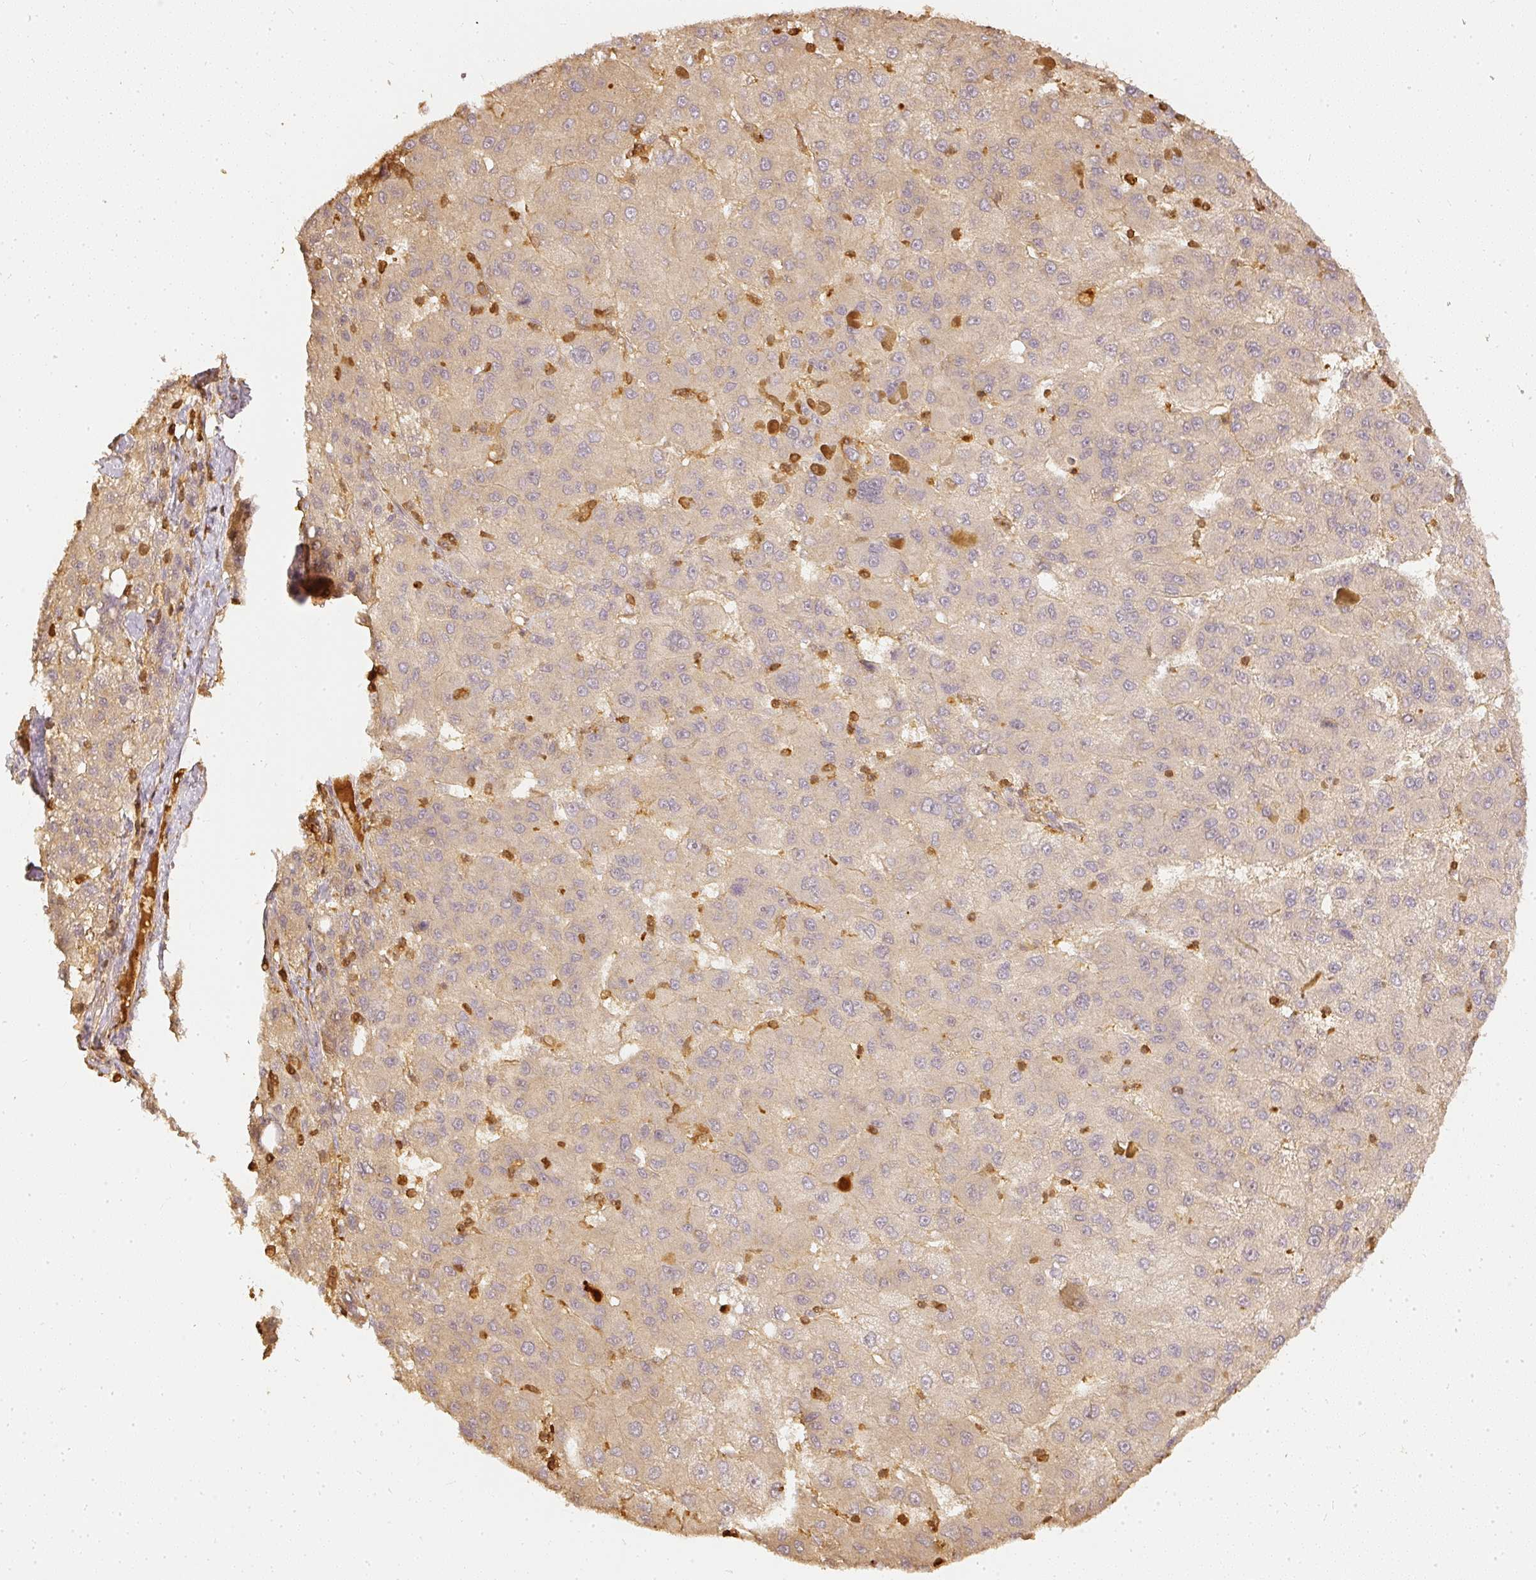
{"staining": {"intensity": "weak", "quantity": "25%-75%", "location": "cytoplasmic/membranous"}, "tissue": "liver cancer", "cell_type": "Tumor cells", "image_type": "cancer", "snomed": [{"axis": "morphology", "description": "Carcinoma, Hepatocellular, NOS"}, {"axis": "topography", "description": "Liver"}], "caption": "Brown immunohistochemical staining in human hepatocellular carcinoma (liver) exhibits weak cytoplasmic/membranous expression in about 25%-75% of tumor cells.", "gene": "PFN1", "patient": {"sex": "female", "age": 82}}